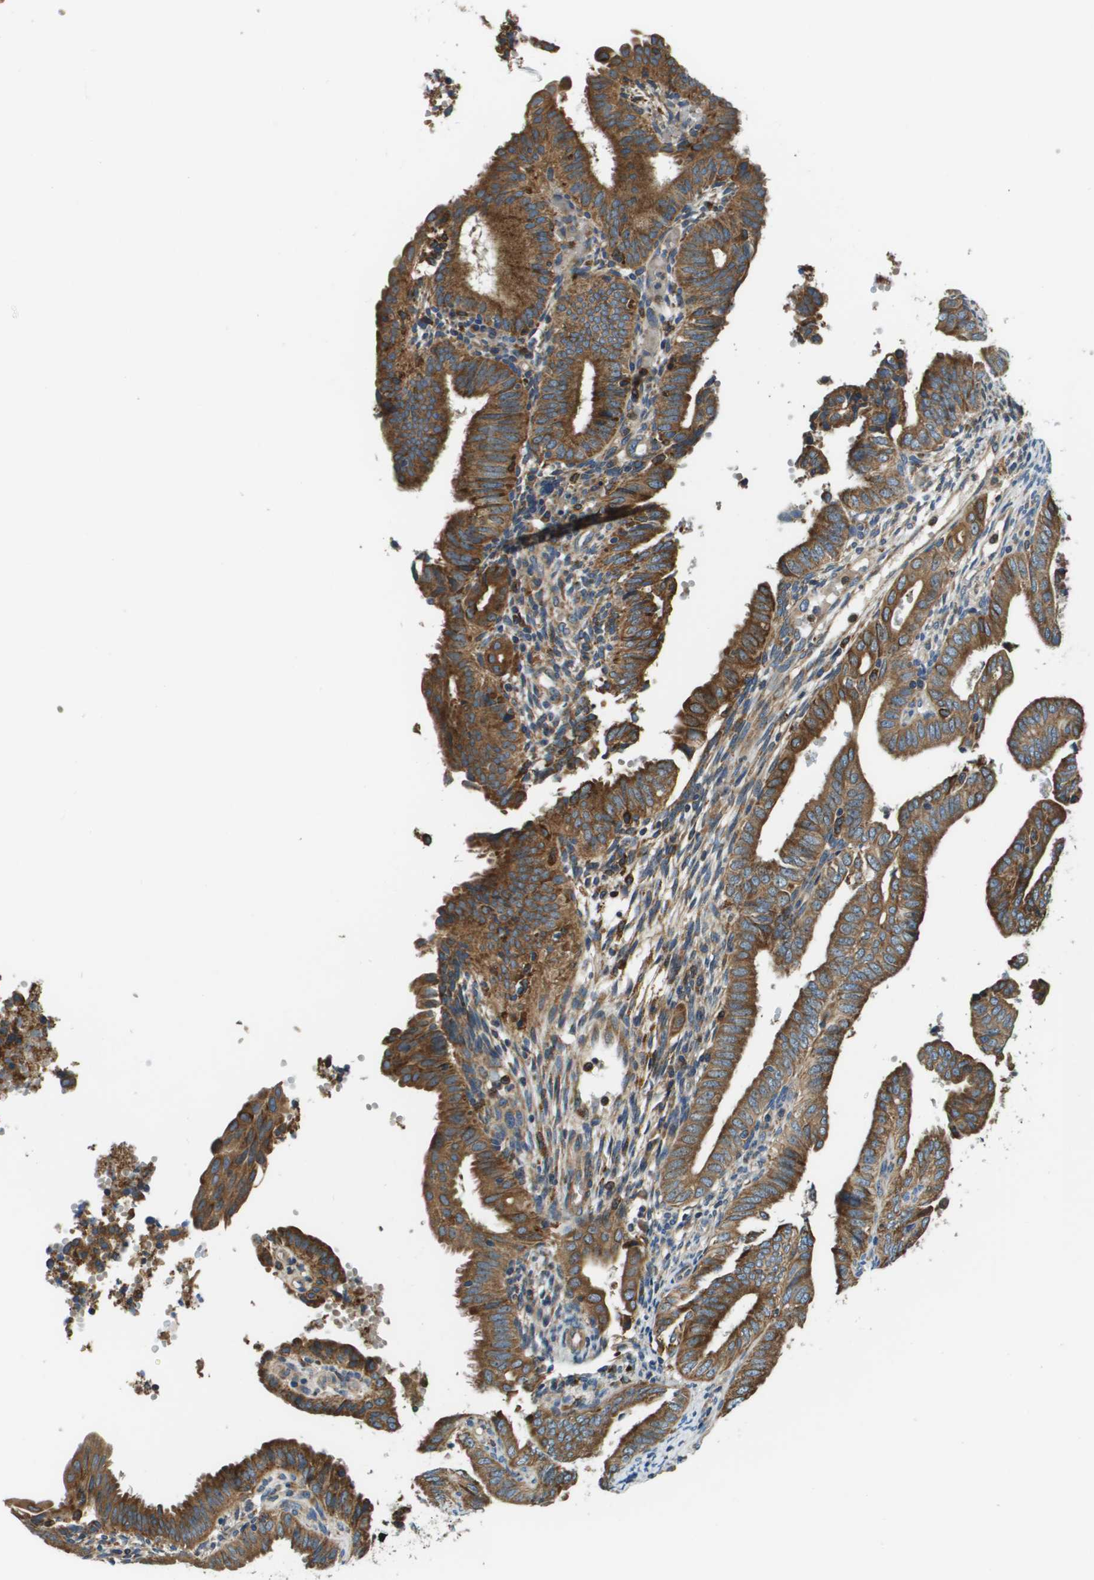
{"staining": {"intensity": "moderate", "quantity": ">75%", "location": "cytoplasmic/membranous"}, "tissue": "endometrial cancer", "cell_type": "Tumor cells", "image_type": "cancer", "snomed": [{"axis": "morphology", "description": "Adenocarcinoma, NOS"}, {"axis": "topography", "description": "Endometrium"}], "caption": "Immunohistochemistry micrograph of endometrial adenocarcinoma stained for a protein (brown), which reveals medium levels of moderate cytoplasmic/membranous expression in about >75% of tumor cells.", "gene": "CNPY3", "patient": {"sex": "female", "age": 58}}